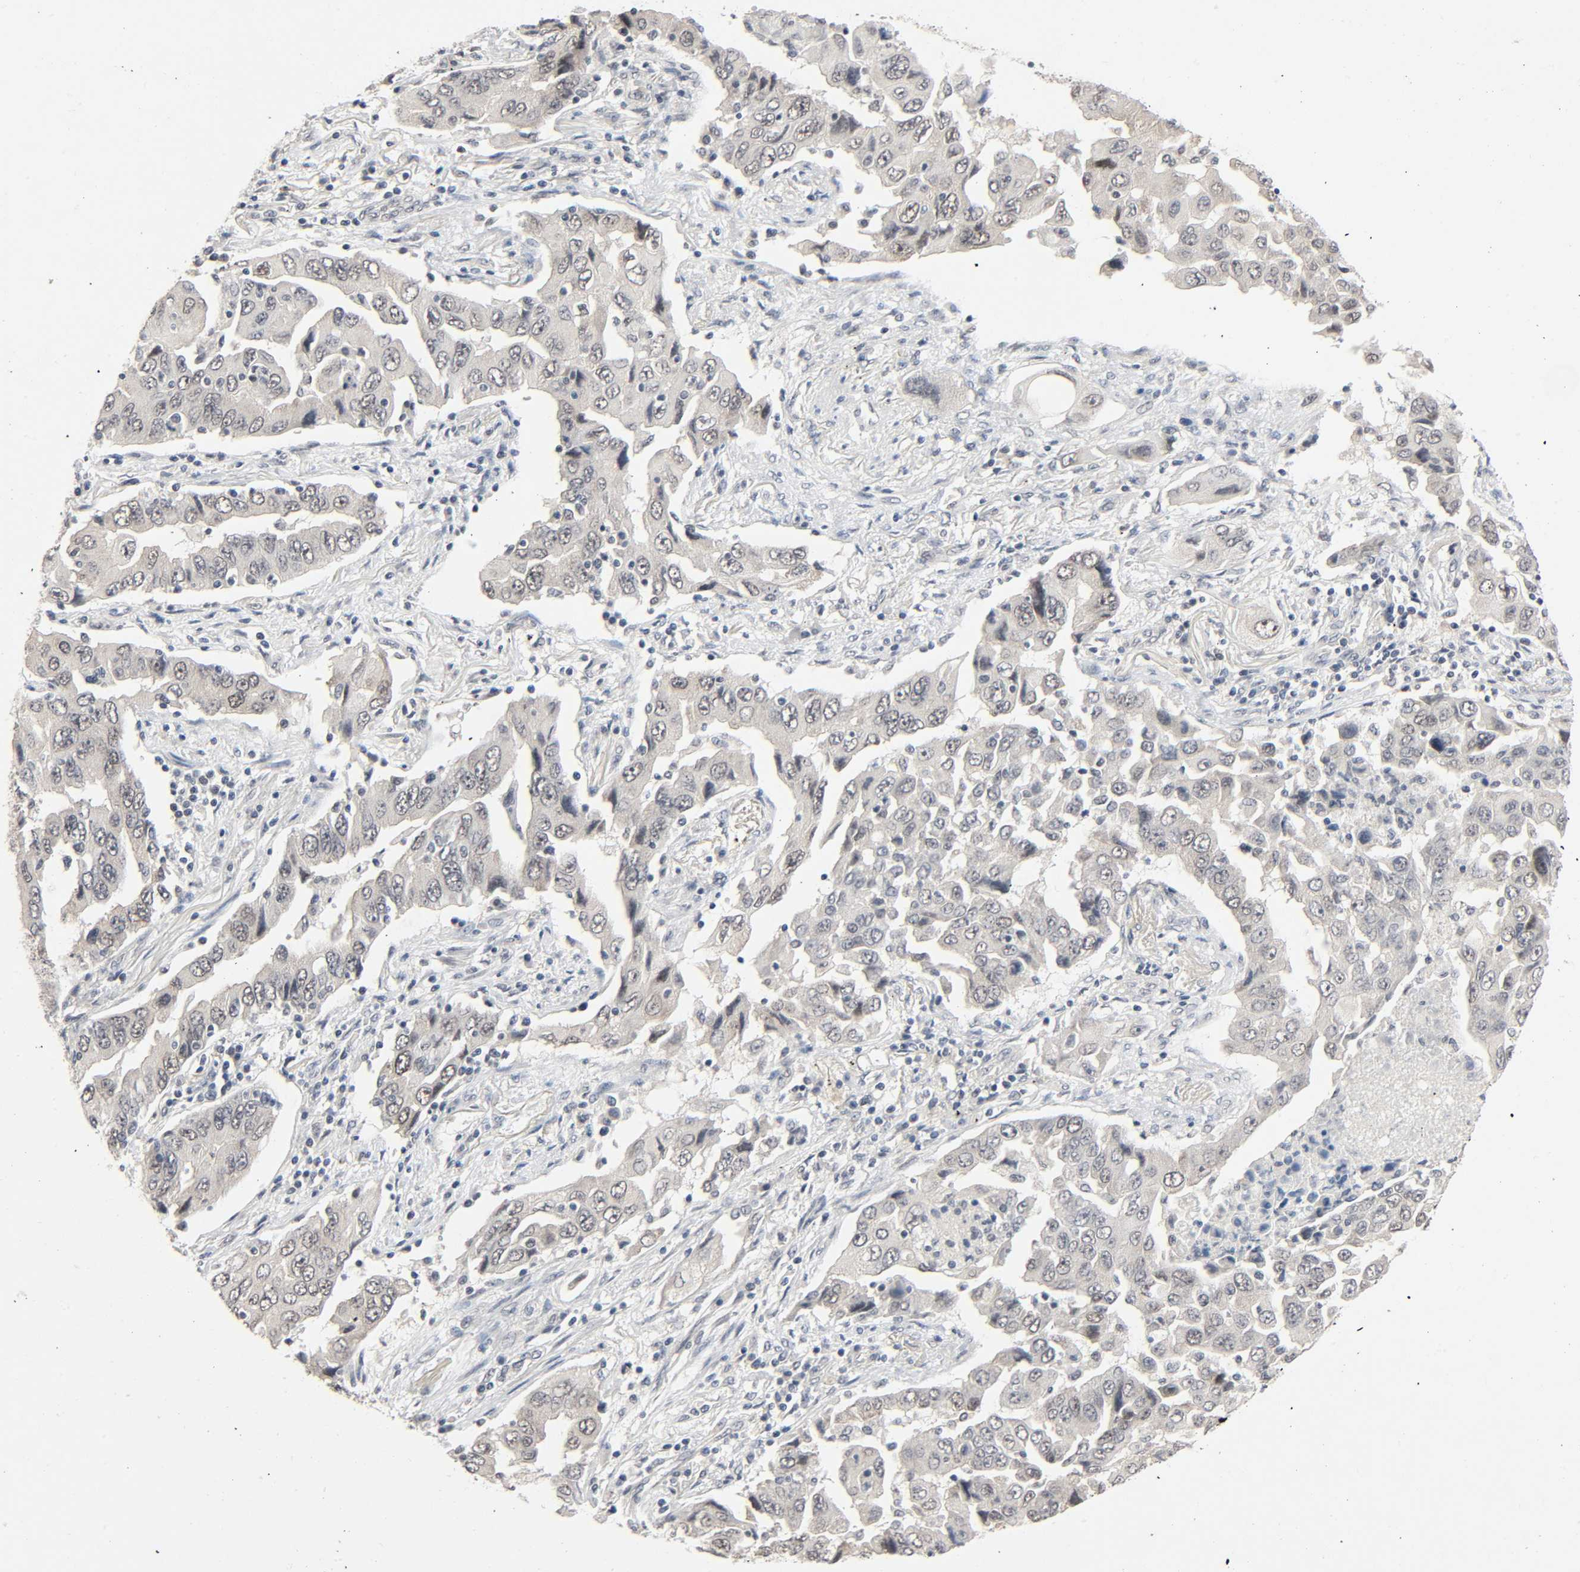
{"staining": {"intensity": "weak", "quantity": "<25%", "location": "nuclear"}, "tissue": "lung cancer", "cell_type": "Tumor cells", "image_type": "cancer", "snomed": [{"axis": "morphology", "description": "Adenocarcinoma, NOS"}, {"axis": "topography", "description": "Lung"}], "caption": "High power microscopy histopathology image of an immunohistochemistry (IHC) histopathology image of adenocarcinoma (lung), revealing no significant positivity in tumor cells.", "gene": "MAPKAPK5", "patient": {"sex": "female", "age": 65}}